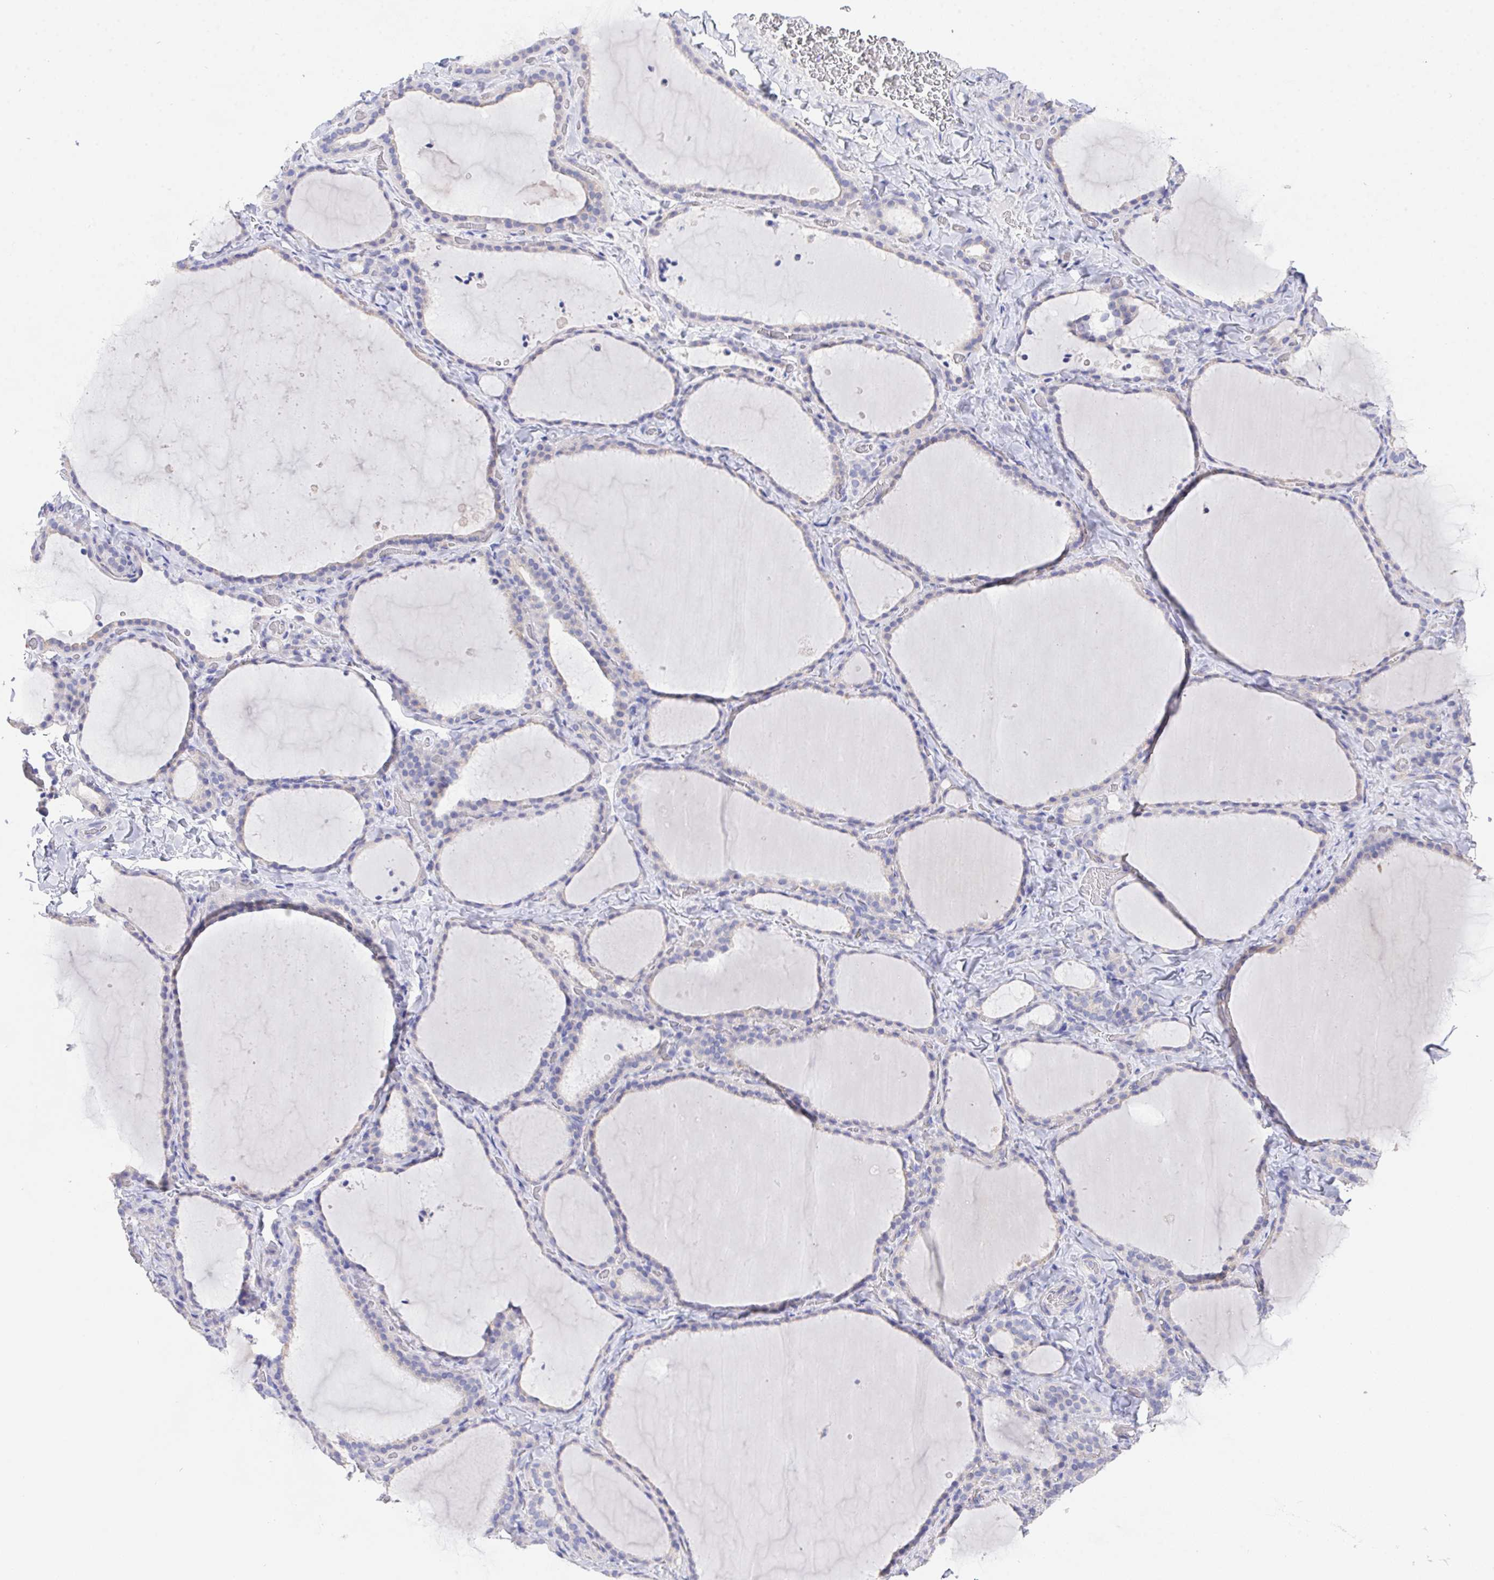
{"staining": {"intensity": "negative", "quantity": "none", "location": "none"}, "tissue": "thyroid gland", "cell_type": "Glandular cells", "image_type": "normal", "snomed": [{"axis": "morphology", "description": "Normal tissue, NOS"}, {"axis": "topography", "description": "Thyroid gland"}], "caption": "Immunohistochemistry (IHC) photomicrograph of normal thyroid gland: thyroid gland stained with DAB exhibits no significant protein positivity in glandular cells. (DAB IHC with hematoxylin counter stain).", "gene": "PRG3", "patient": {"sex": "female", "age": 22}}